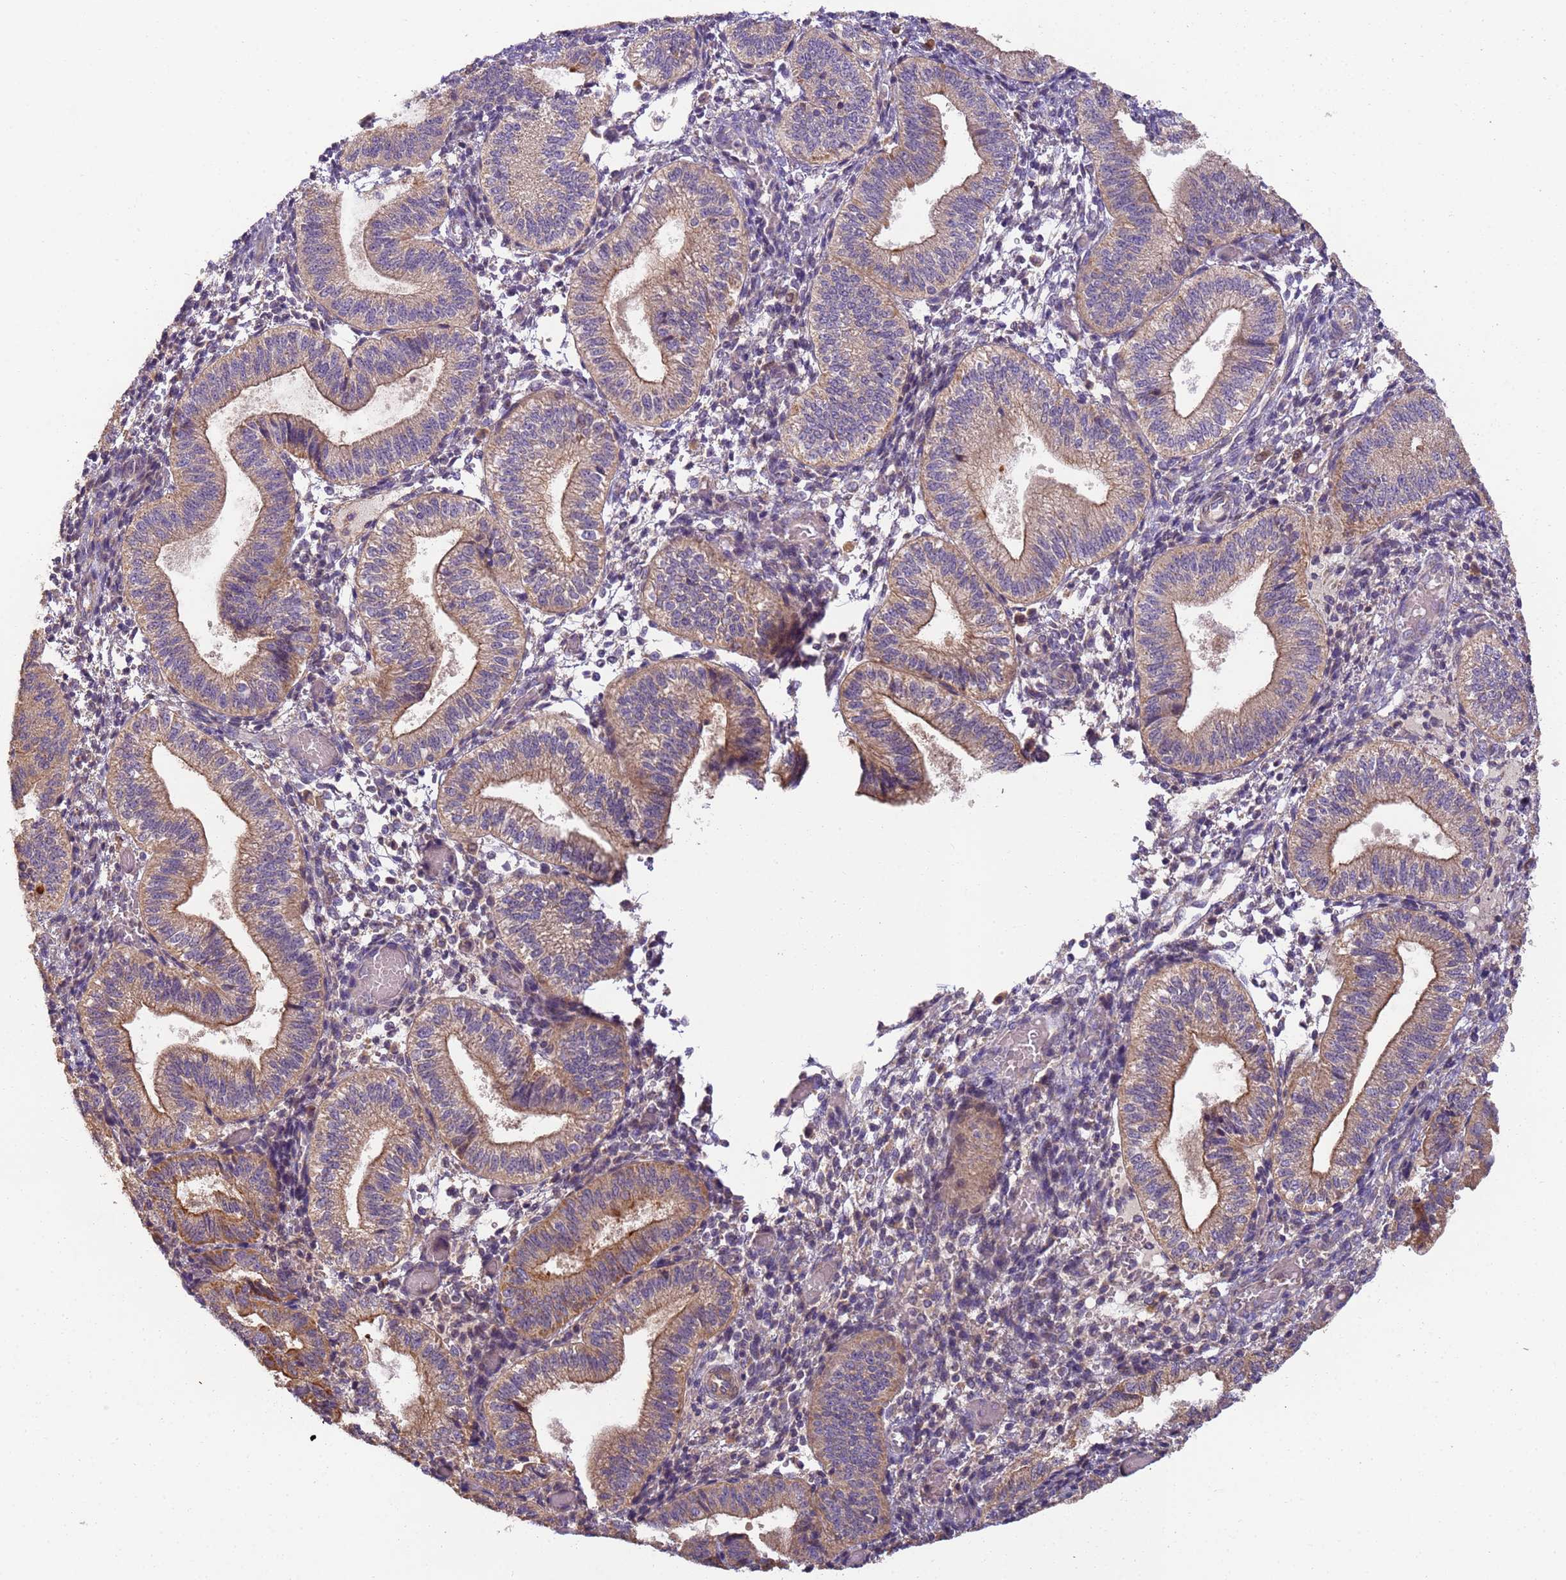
{"staining": {"intensity": "negative", "quantity": "none", "location": "none"}, "tissue": "endometrium", "cell_type": "Cells in endometrial stroma", "image_type": "normal", "snomed": [{"axis": "morphology", "description": "Normal tissue, NOS"}, {"axis": "topography", "description": "Endometrium"}], "caption": "Micrograph shows no significant protein expression in cells in endometrial stroma of normal endometrium.", "gene": "TIGAR", "patient": {"sex": "female", "age": 34}}